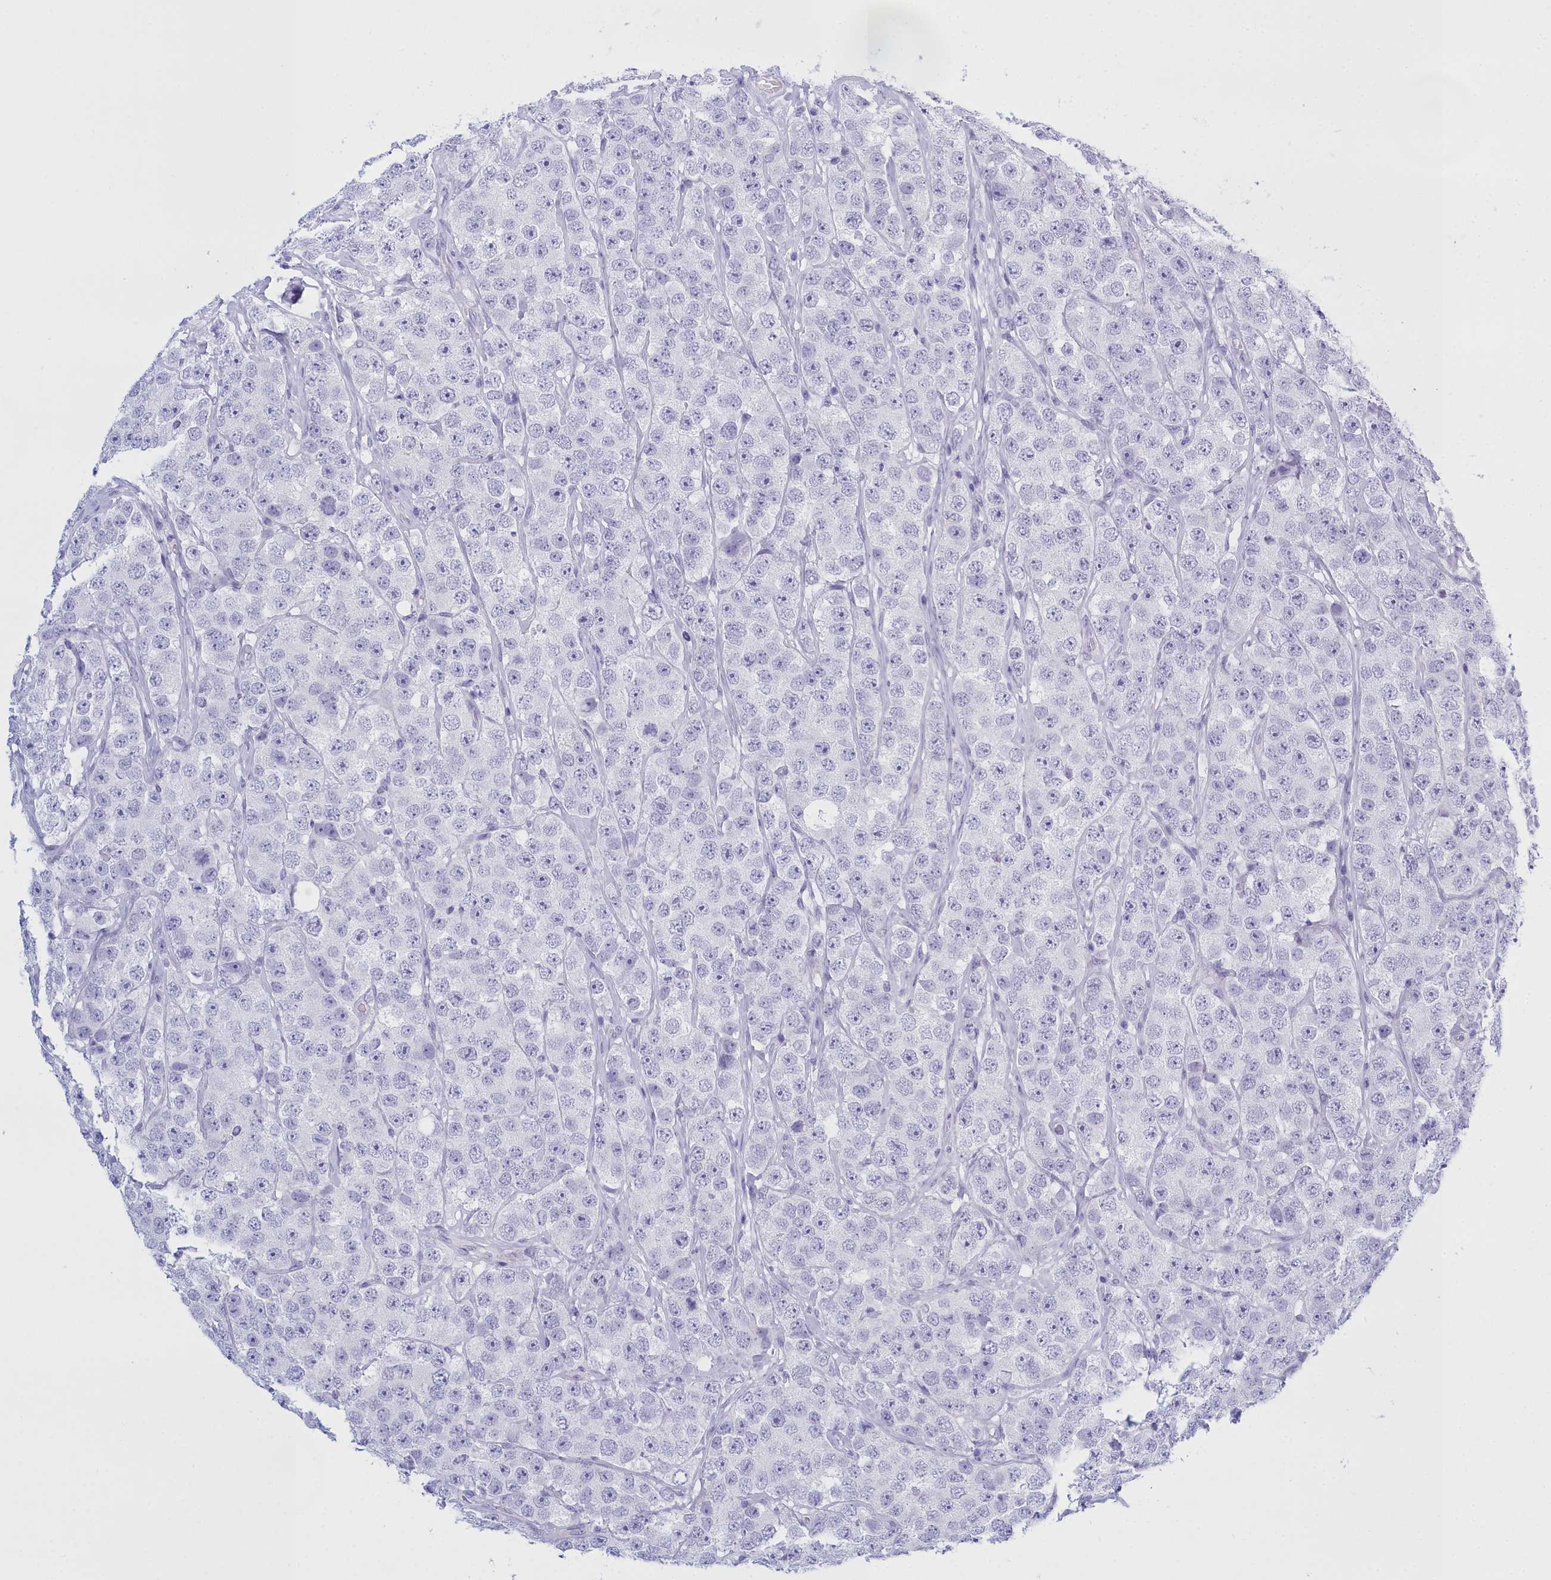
{"staining": {"intensity": "negative", "quantity": "none", "location": "none"}, "tissue": "testis cancer", "cell_type": "Tumor cells", "image_type": "cancer", "snomed": [{"axis": "morphology", "description": "Seminoma, NOS"}, {"axis": "topography", "description": "Testis"}], "caption": "High power microscopy micrograph of an immunohistochemistry (IHC) image of testis seminoma, revealing no significant expression in tumor cells.", "gene": "TMEM97", "patient": {"sex": "male", "age": 28}}